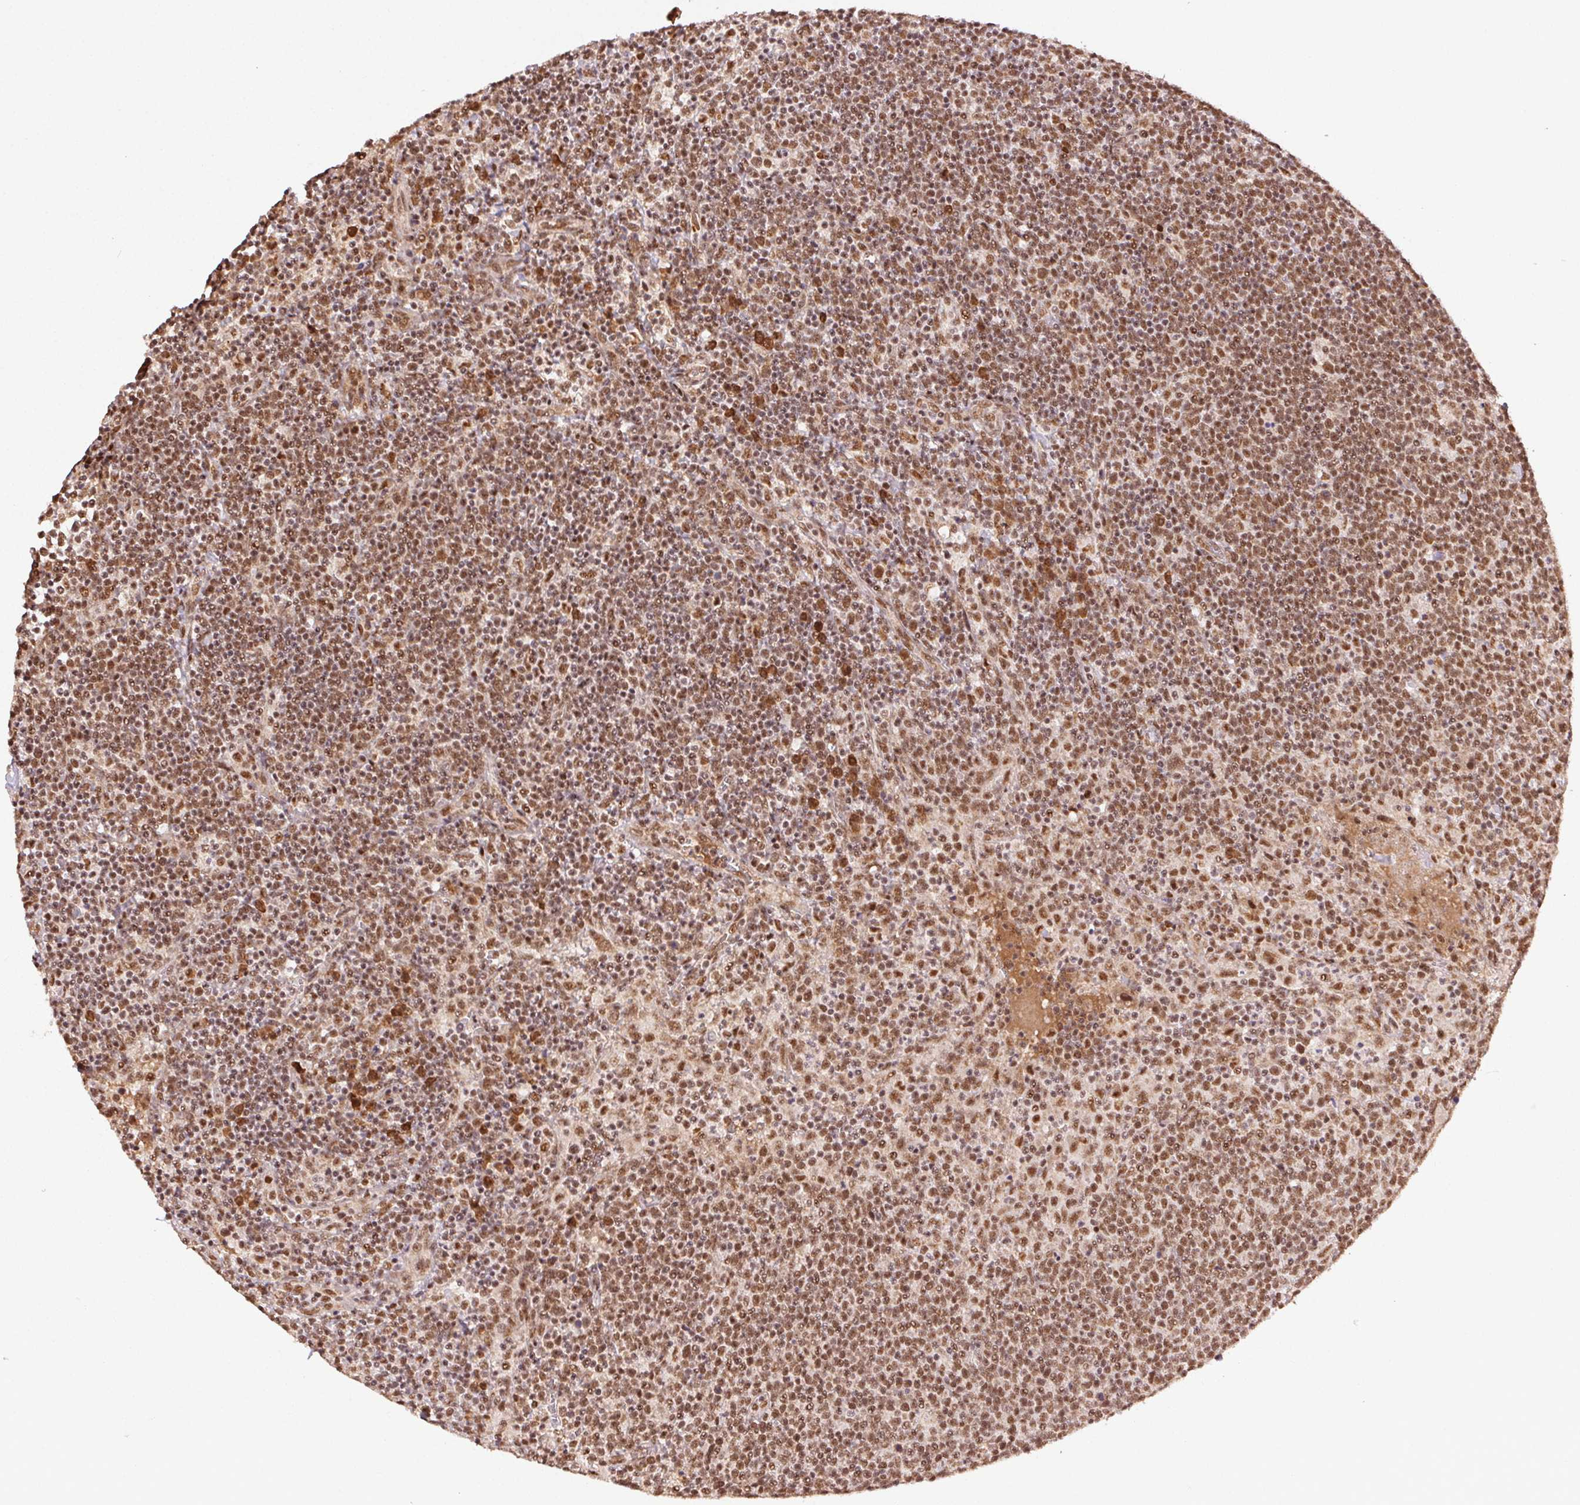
{"staining": {"intensity": "moderate", "quantity": ">75%", "location": "nuclear"}, "tissue": "lymphoma", "cell_type": "Tumor cells", "image_type": "cancer", "snomed": [{"axis": "morphology", "description": "Malignant lymphoma, non-Hodgkin's type, High grade"}, {"axis": "topography", "description": "Lymph node"}], "caption": "Immunohistochemical staining of human lymphoma demonstrates medium levels of moderate nuclear staining in approximately >75% of tumor cells.", "gene": "TREML4", "patient": {"sex": "male", "age": 61}}